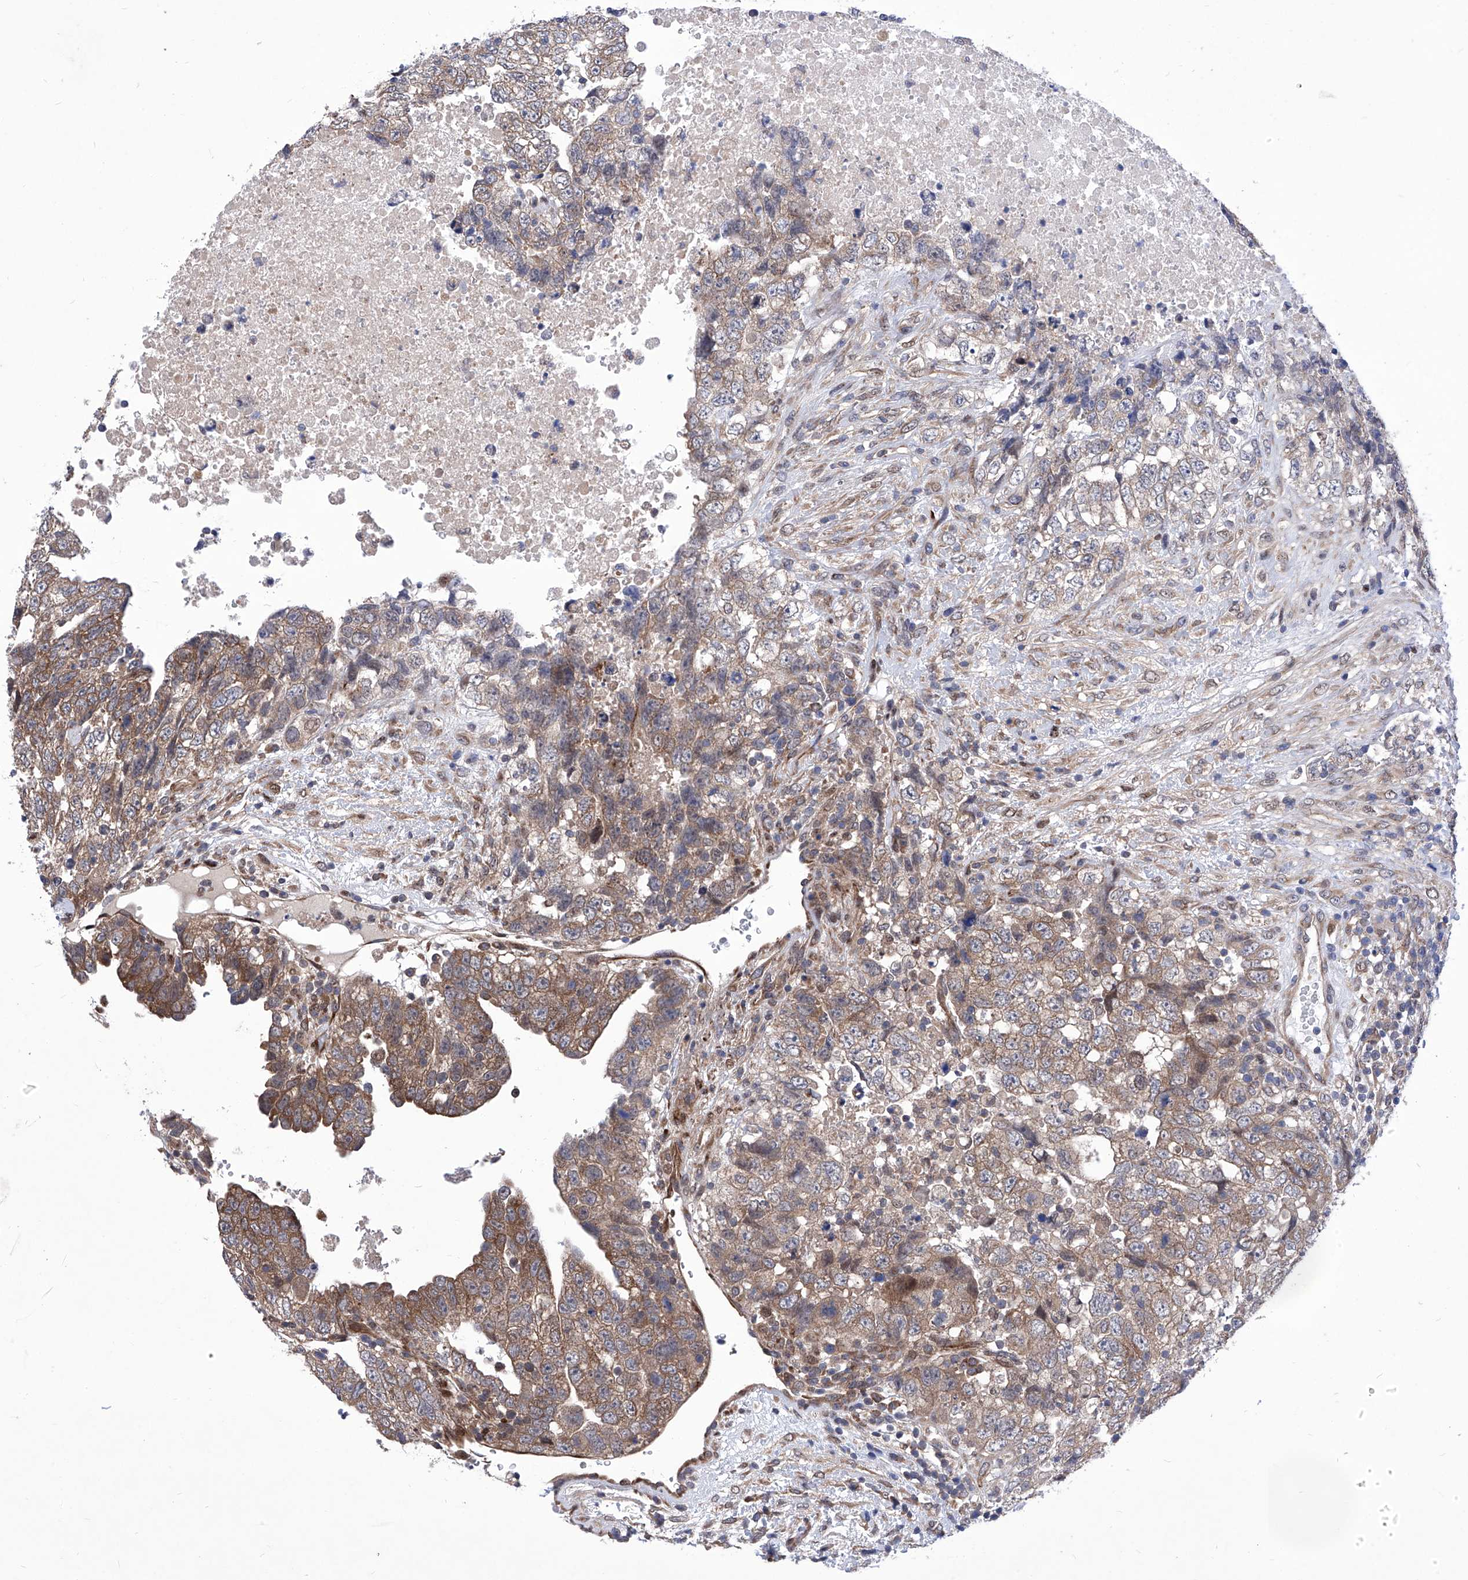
{"staining": {"intensity": "moderate", "quantity": "25%-75%", "location": "cytoplasmic/membranous"}, "tissue": "testis cancer", "cell_type": "Tumor cells", "image_type": "cancer", "snomed": [{"axis": "morphology", "description": "Carcinoma, Embryonal, NOS"}, {"axis": "topography", "description": "Testis"}], "caption": "The photomicrograph shows immunohistochemical staining of testis cancer (embryonal carcinoma). There is moderate cytoplasmic/membranous staining is identified in about 25%-75% of tumor cells.", "gene": "KTI12", "patient": {"sex": "male", "age": 37}}